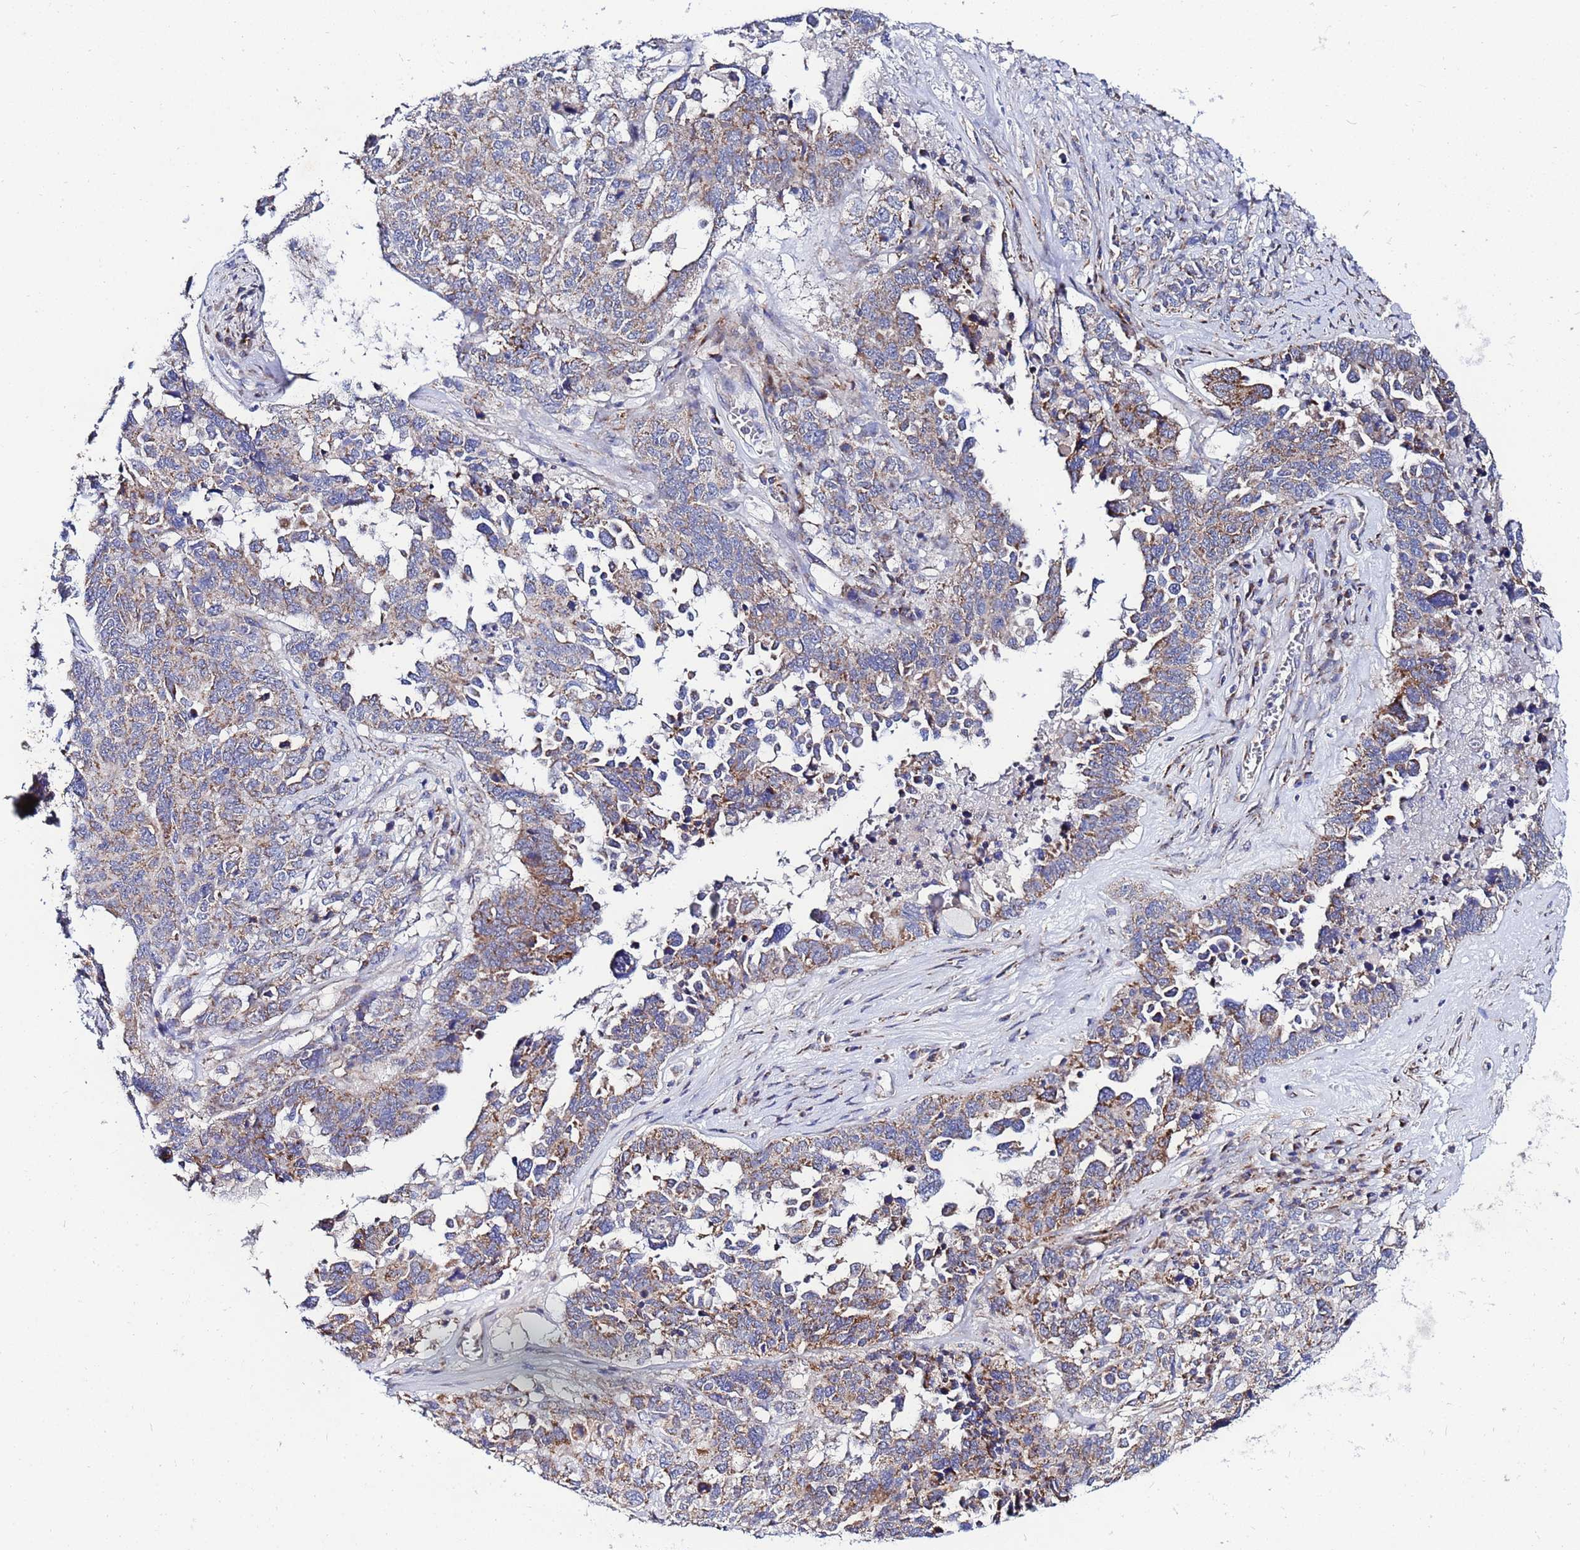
{"staining": {"intensity": "moderate", "quantity": "25%-75%", "location": "cytoplasmic/membranous"}, "tissue": "ovarian cancer", "cell_type": "Tumor cells", "image_type": "cancer", "snomed": [{"axis": "morphology", "description": "Carcinoma, endometroid"}, {"axis": "topography", "description": "Ovary"}], "caption": "Brown immunohistochemical staining in ovarian endometroid carcinoma demonstrates moderate cytoplasmic/membranous expression in approximately 25%-75% of tumor cells. (DAB (3,3'-diaminobenzidine) IHC, brown staining for protein, blue staining for nuclei).", "gene": "FAHD2A", "patient": {"sex": "female", "age": 62}}